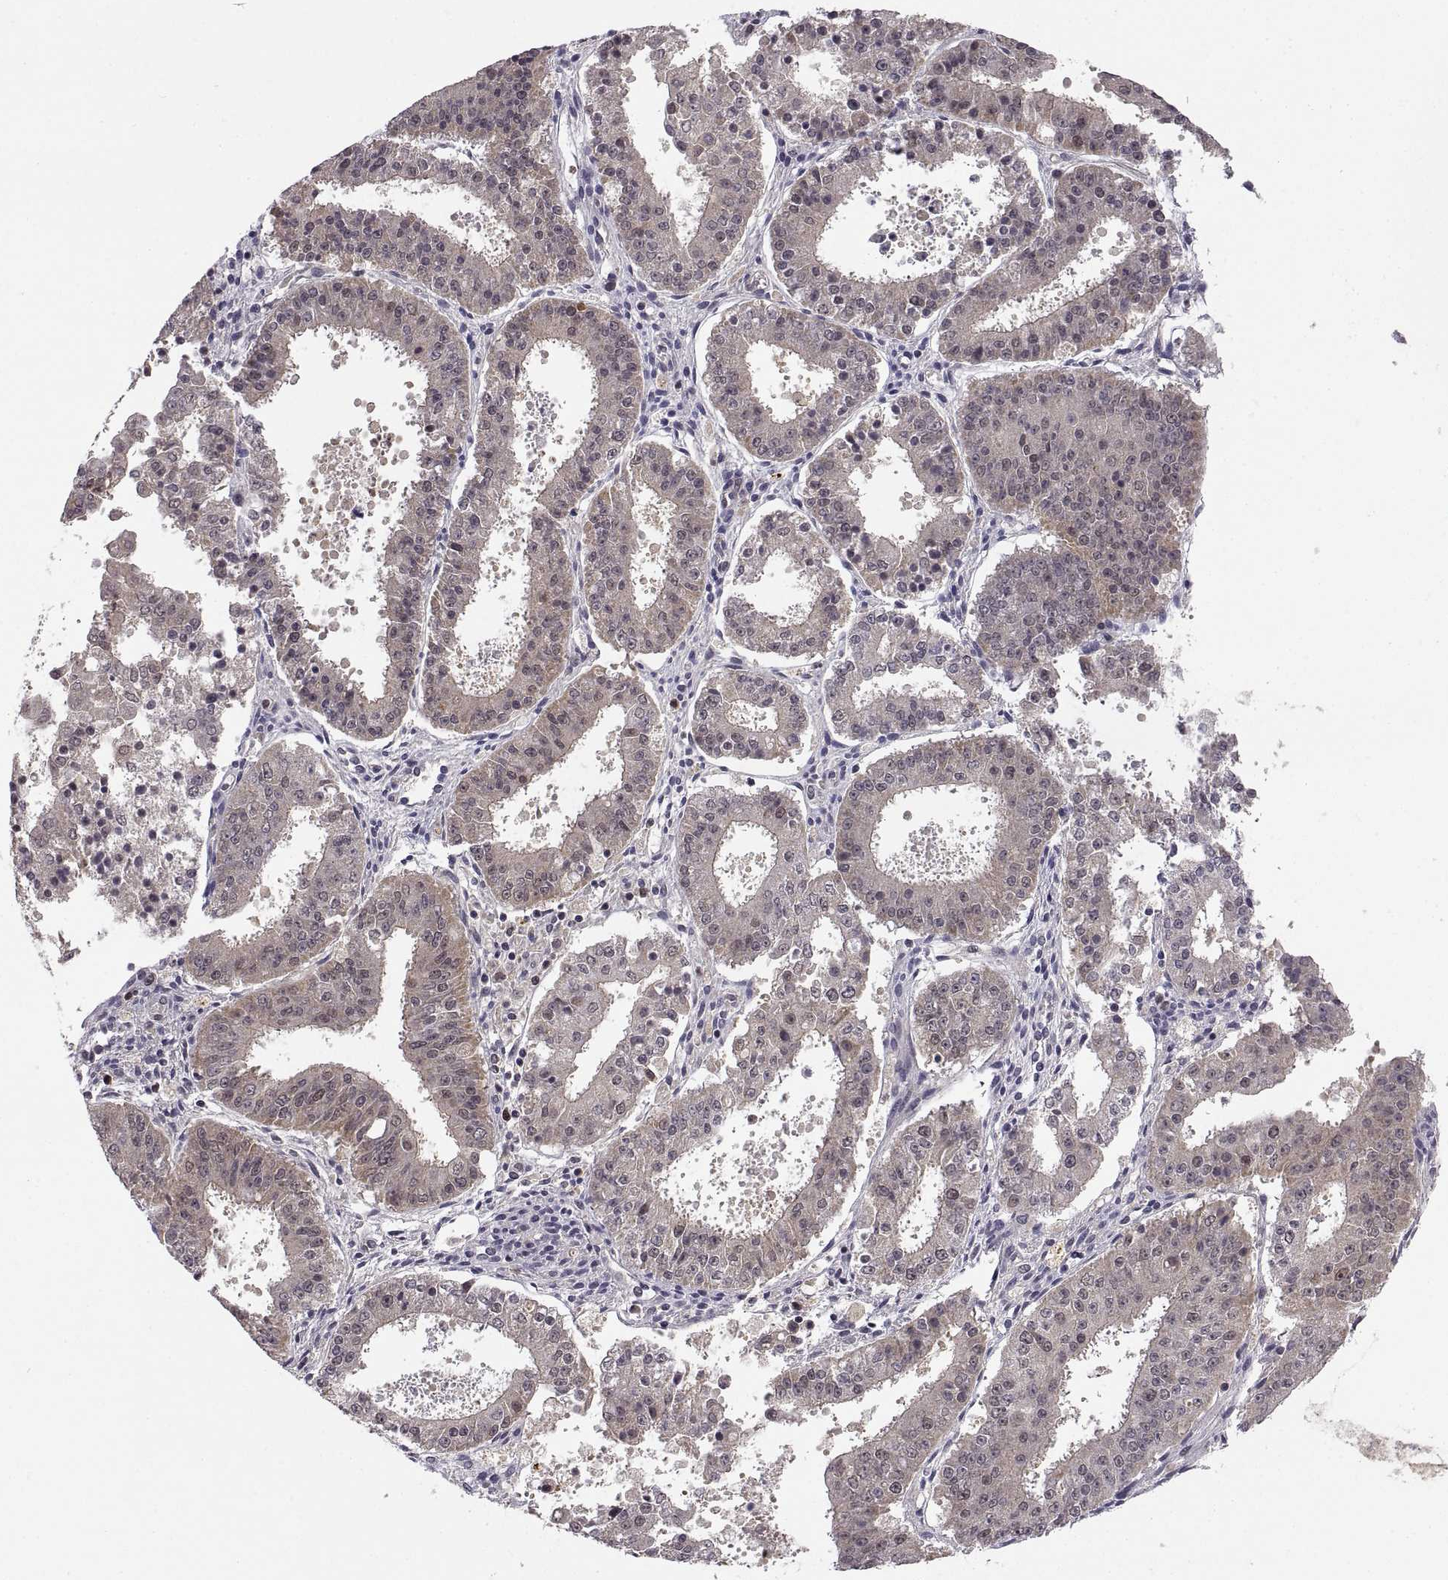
{"staining": {"intensity": "negative", "quantity": "none", "location": "none"}, "tissue": "ovarian cancer", "cell_type": "Tumor cells", "image_type": "cancer", "snomed": [{"axis": "morphology", "description": "Carcinoma, endometroid"}, {"axis": "topography", "description": "Ovary"}], "caption": "Ovarian cancer was stained to show a protein in brown. There is no significant staining in tumor cells. (DAB (3,3'-diaminobenzidine) immunohistochemistry visualized using brightfield microscopy, high magnification).", "gene": "CHFR", "patient": {"sex": "female", "age": 42}}